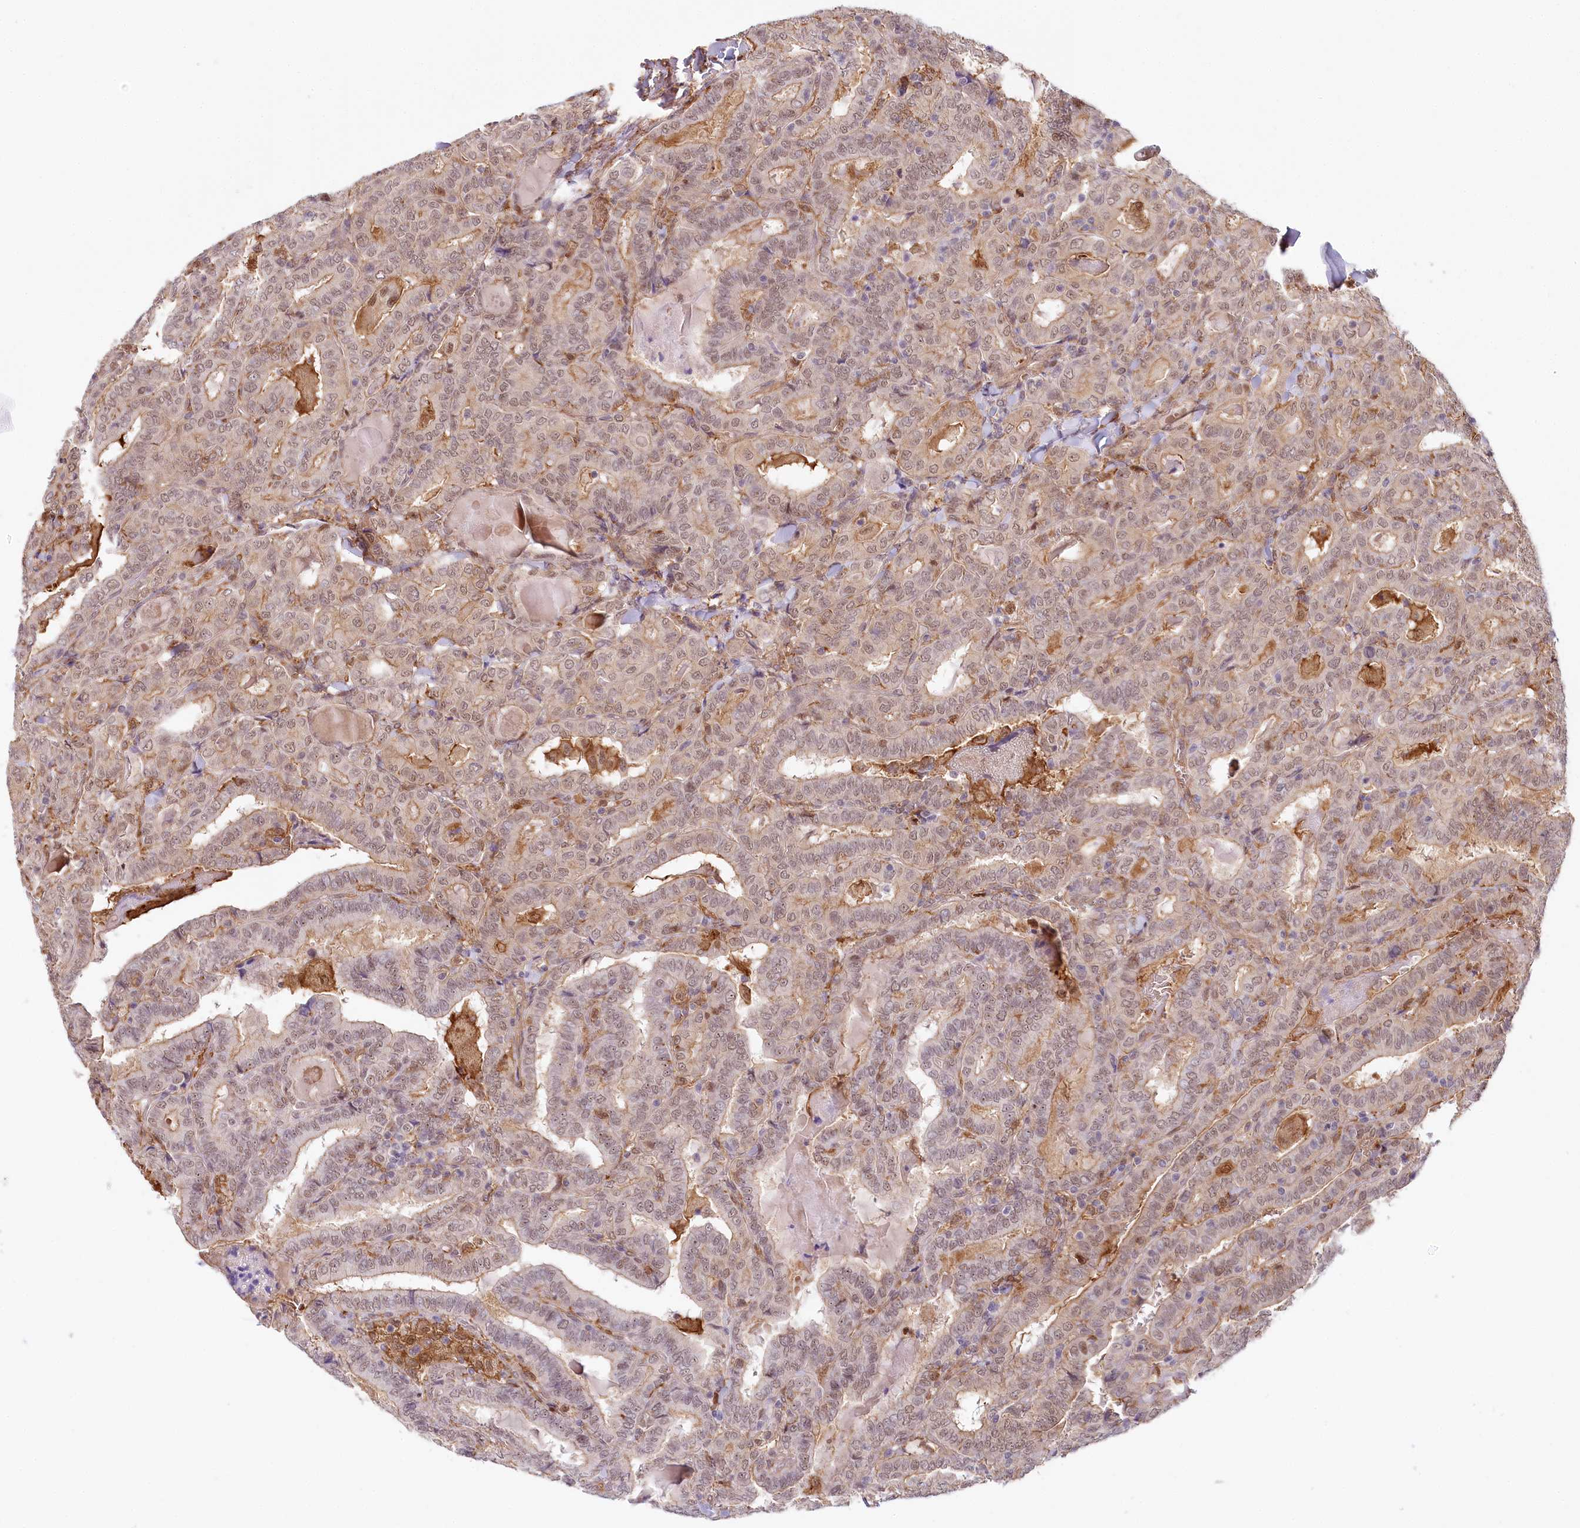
{"staining": {"intensity": "weak", "quantity": "<25%", "location": "nuclear"}, "tissue": "thyroid cancer", "cell_type": "Tumor cells", "image_type": "cancer", "snomed": [{"axis": "morphology", "description": "Papillary adenocarcinoma, NOS"}, {"axis": "topography", "description": "Thyroid gland"}], "caption": "An IHC micrograph of papillary adenocarcinoma (thyroid) is shown. There is no staining in tumor cells of papillary adenocarcinoma (thyroid).", "gene": "TUBGCP2", "patient": {"sex": "female", "age": 72}}